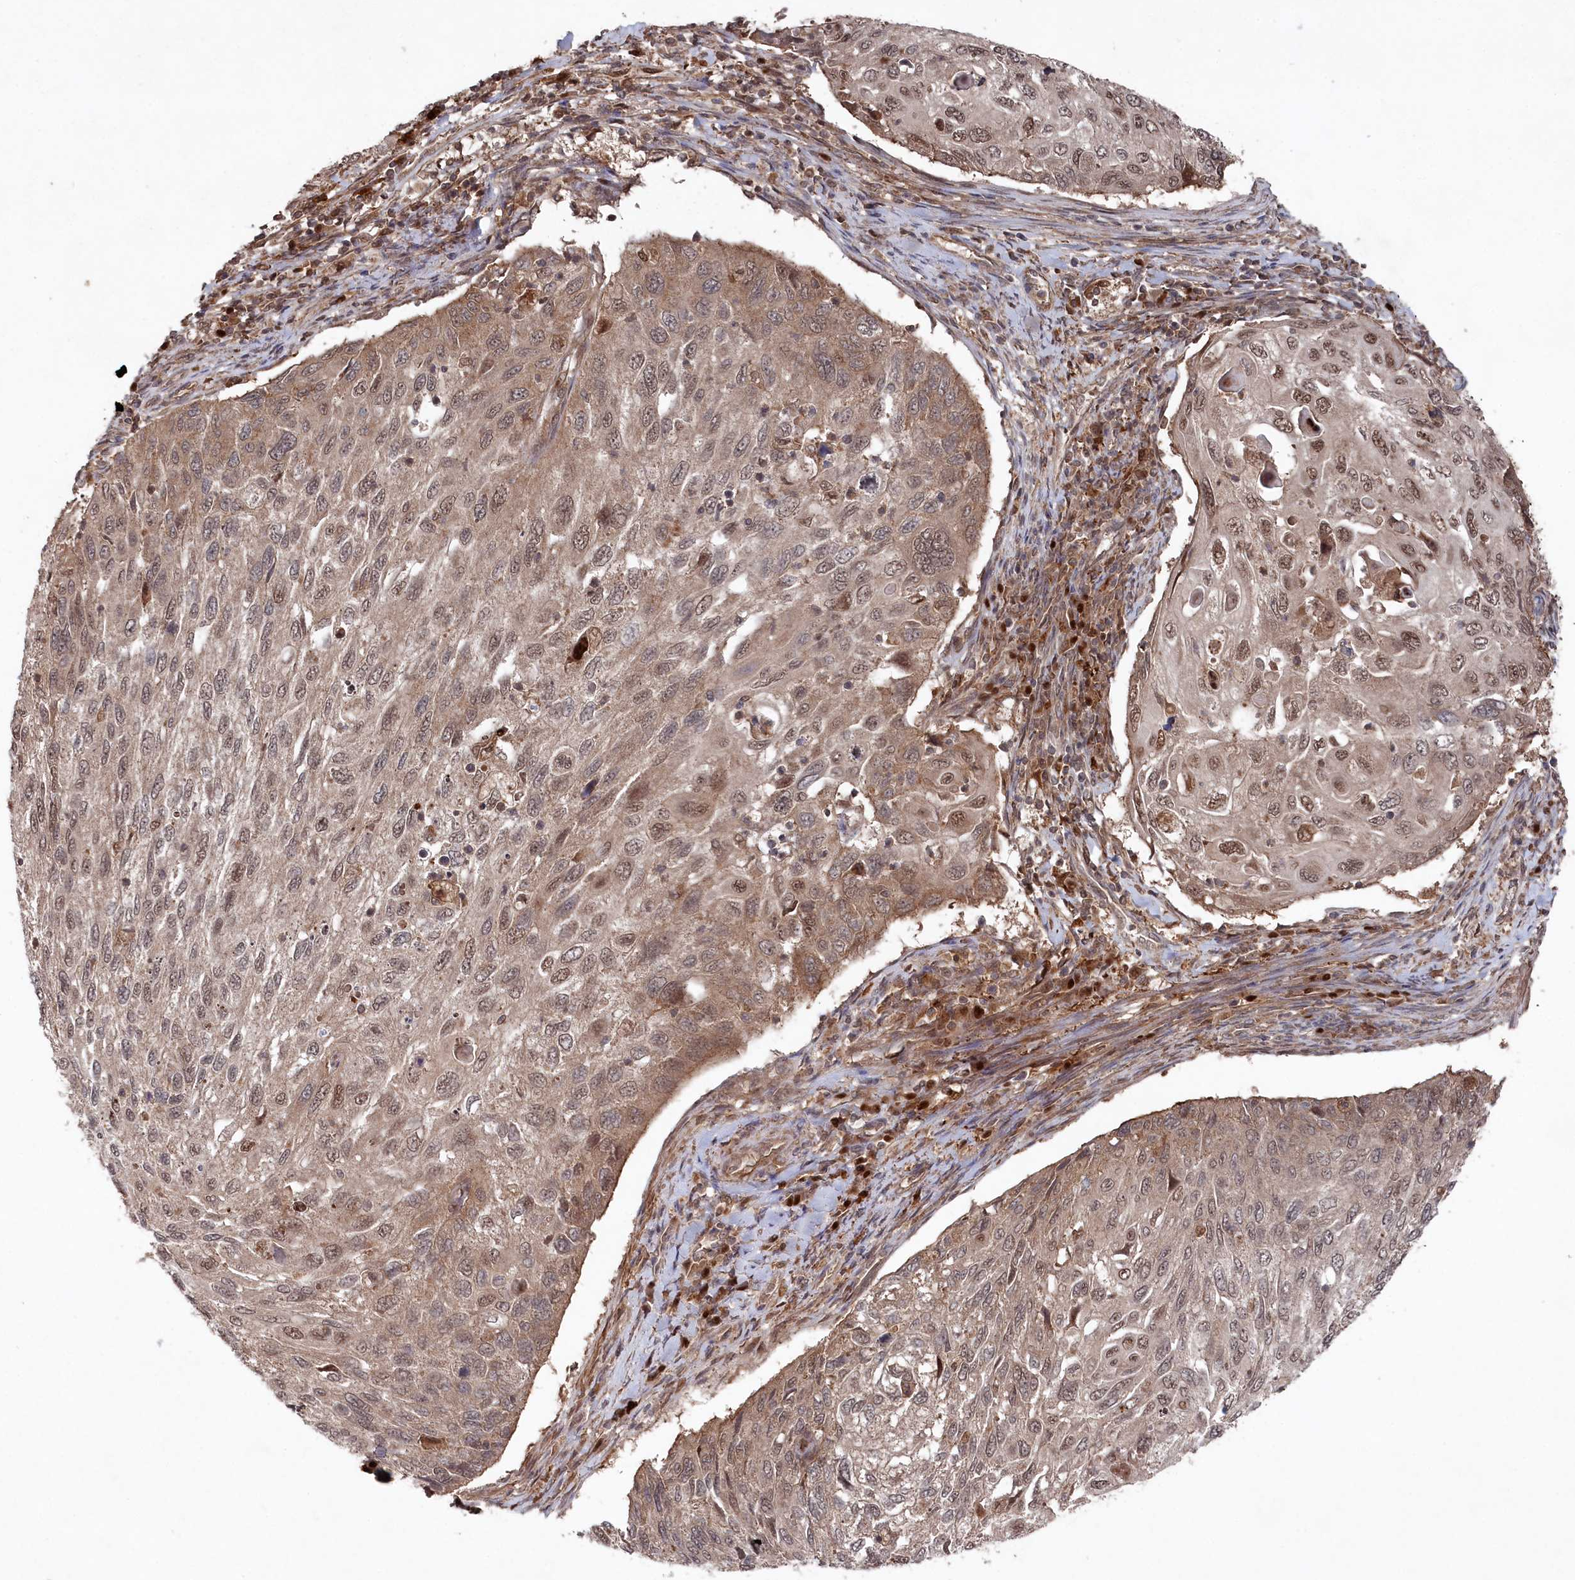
{"staining": {"intensity": "moderate", "quantity": "25%-75%", "location": "cytoplasmic/membranous,nuclear"}, "tissue": "cervical cancer", "cell_type": "Tumor cells", "image_type": "cancer", "snomed": [{"axis": "morphology", "description": "Squamous cell carcinoma, NOS"}, {"axis": "topography", "description": "Cervix"}], "caption": "Squamous cell carcinoma (cervical) stained for a protein reveals moderate cytoplasmic/membranous and nuclear positivity in tumor cells. The staining was performed using DAB to visualize the protein expression in brown, while the nuclei were stained in blue with hematoxylin (Magnification: 20x).", "gene": "BORCS7", "patient": {"sex": "female", "age": 70}}